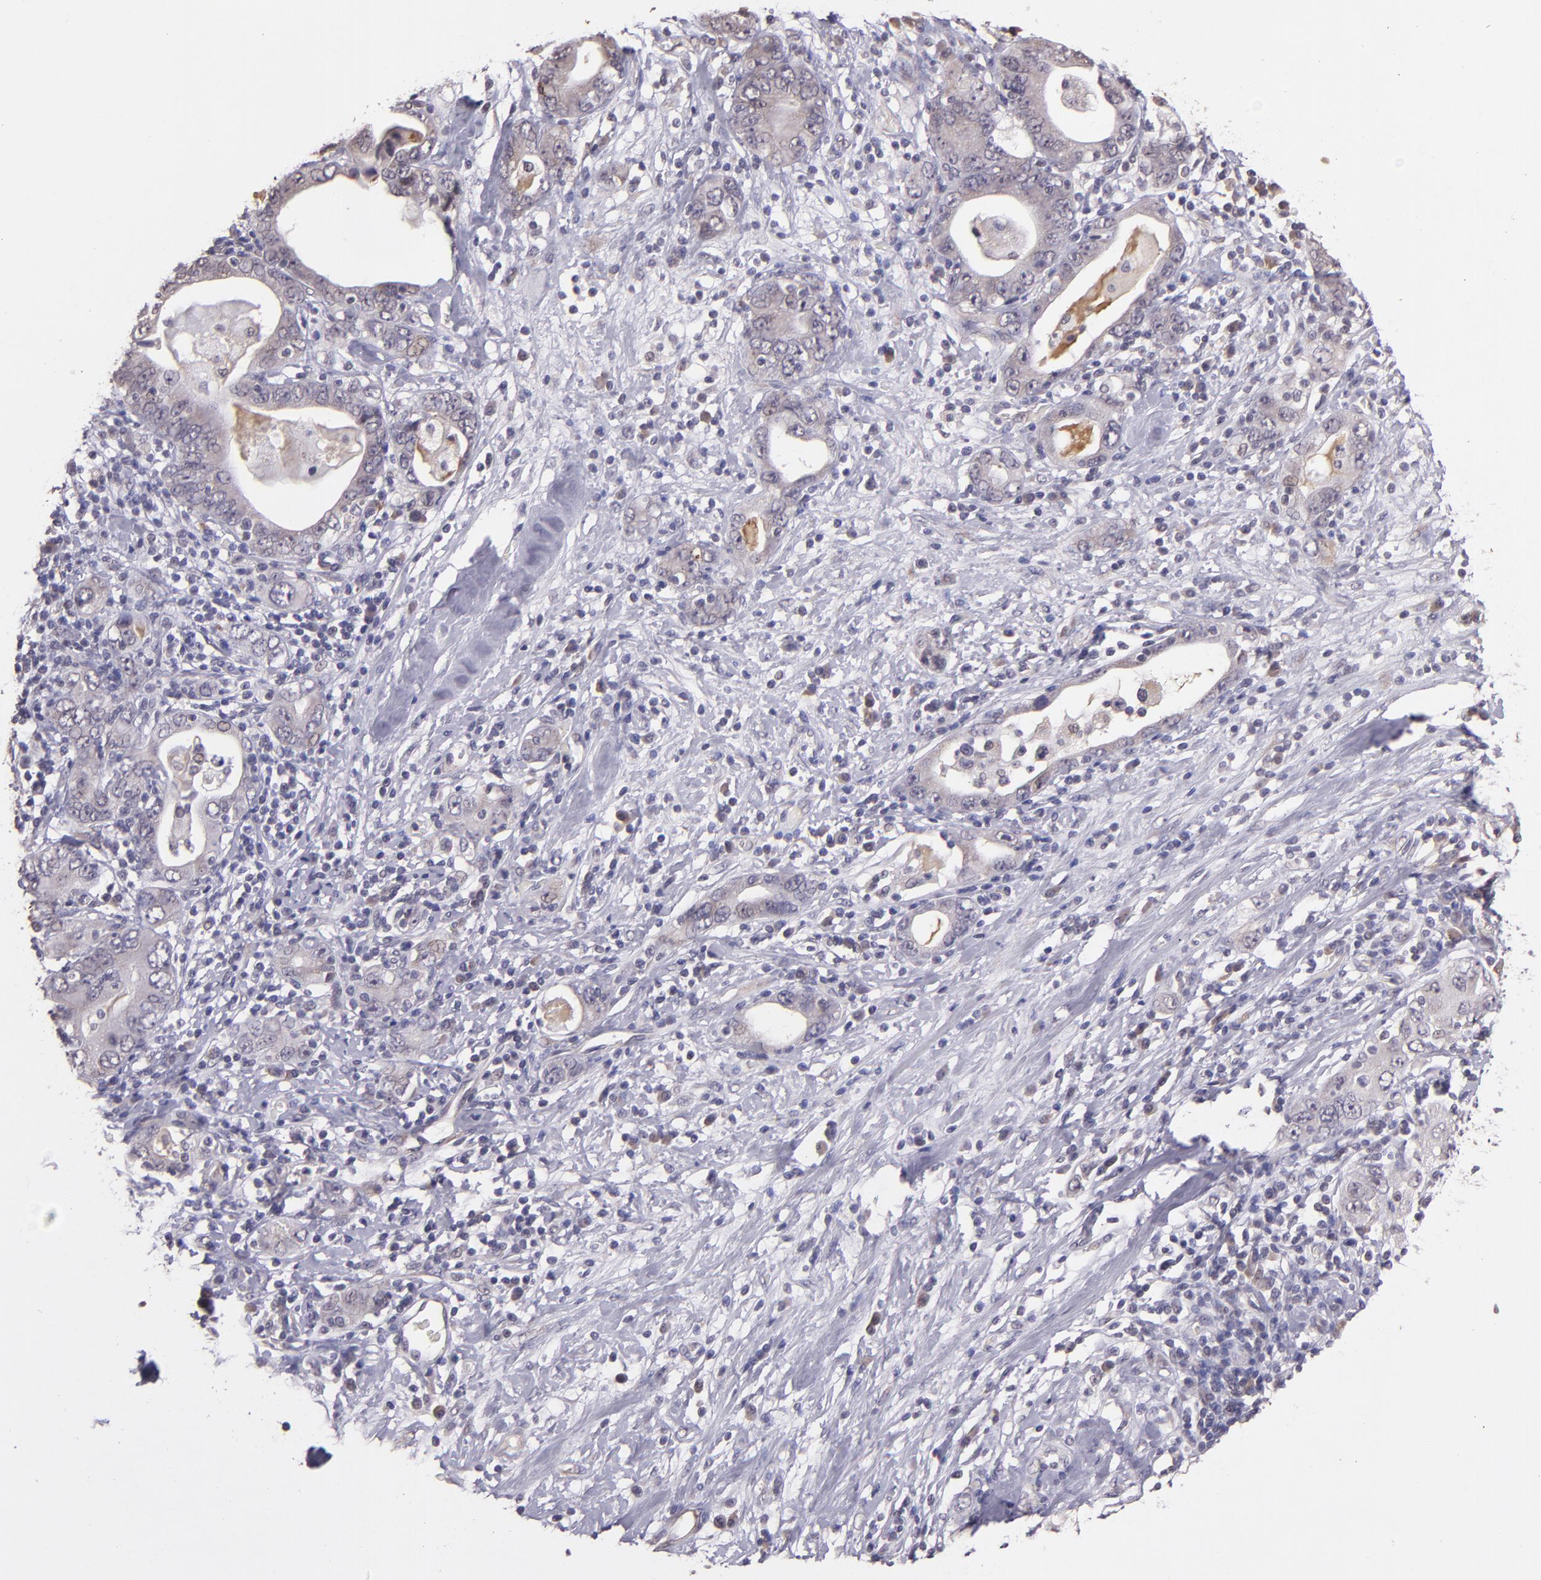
{"staining": {"intensity": "negative", "quantity": "none", "location": "none"}, "tissue": "stomach cancer", "cell_type": "Tumor cells", "image_type": "cancer", "snomed": [{"axis": "morphology", "description": "Adenocarcinoma, NOS"}, {"axis": "topography", "description": "Stomach, lower"}], "caption": "A high-resolution photomicrograph shows immunohistochemistry (IHC) staining of stomach cancer (adenocarcinoma), which demonstrates no significant positivity in tumor cells.", "gene": "TAF7L", "patient": {"sex": "female", "age": 93}}